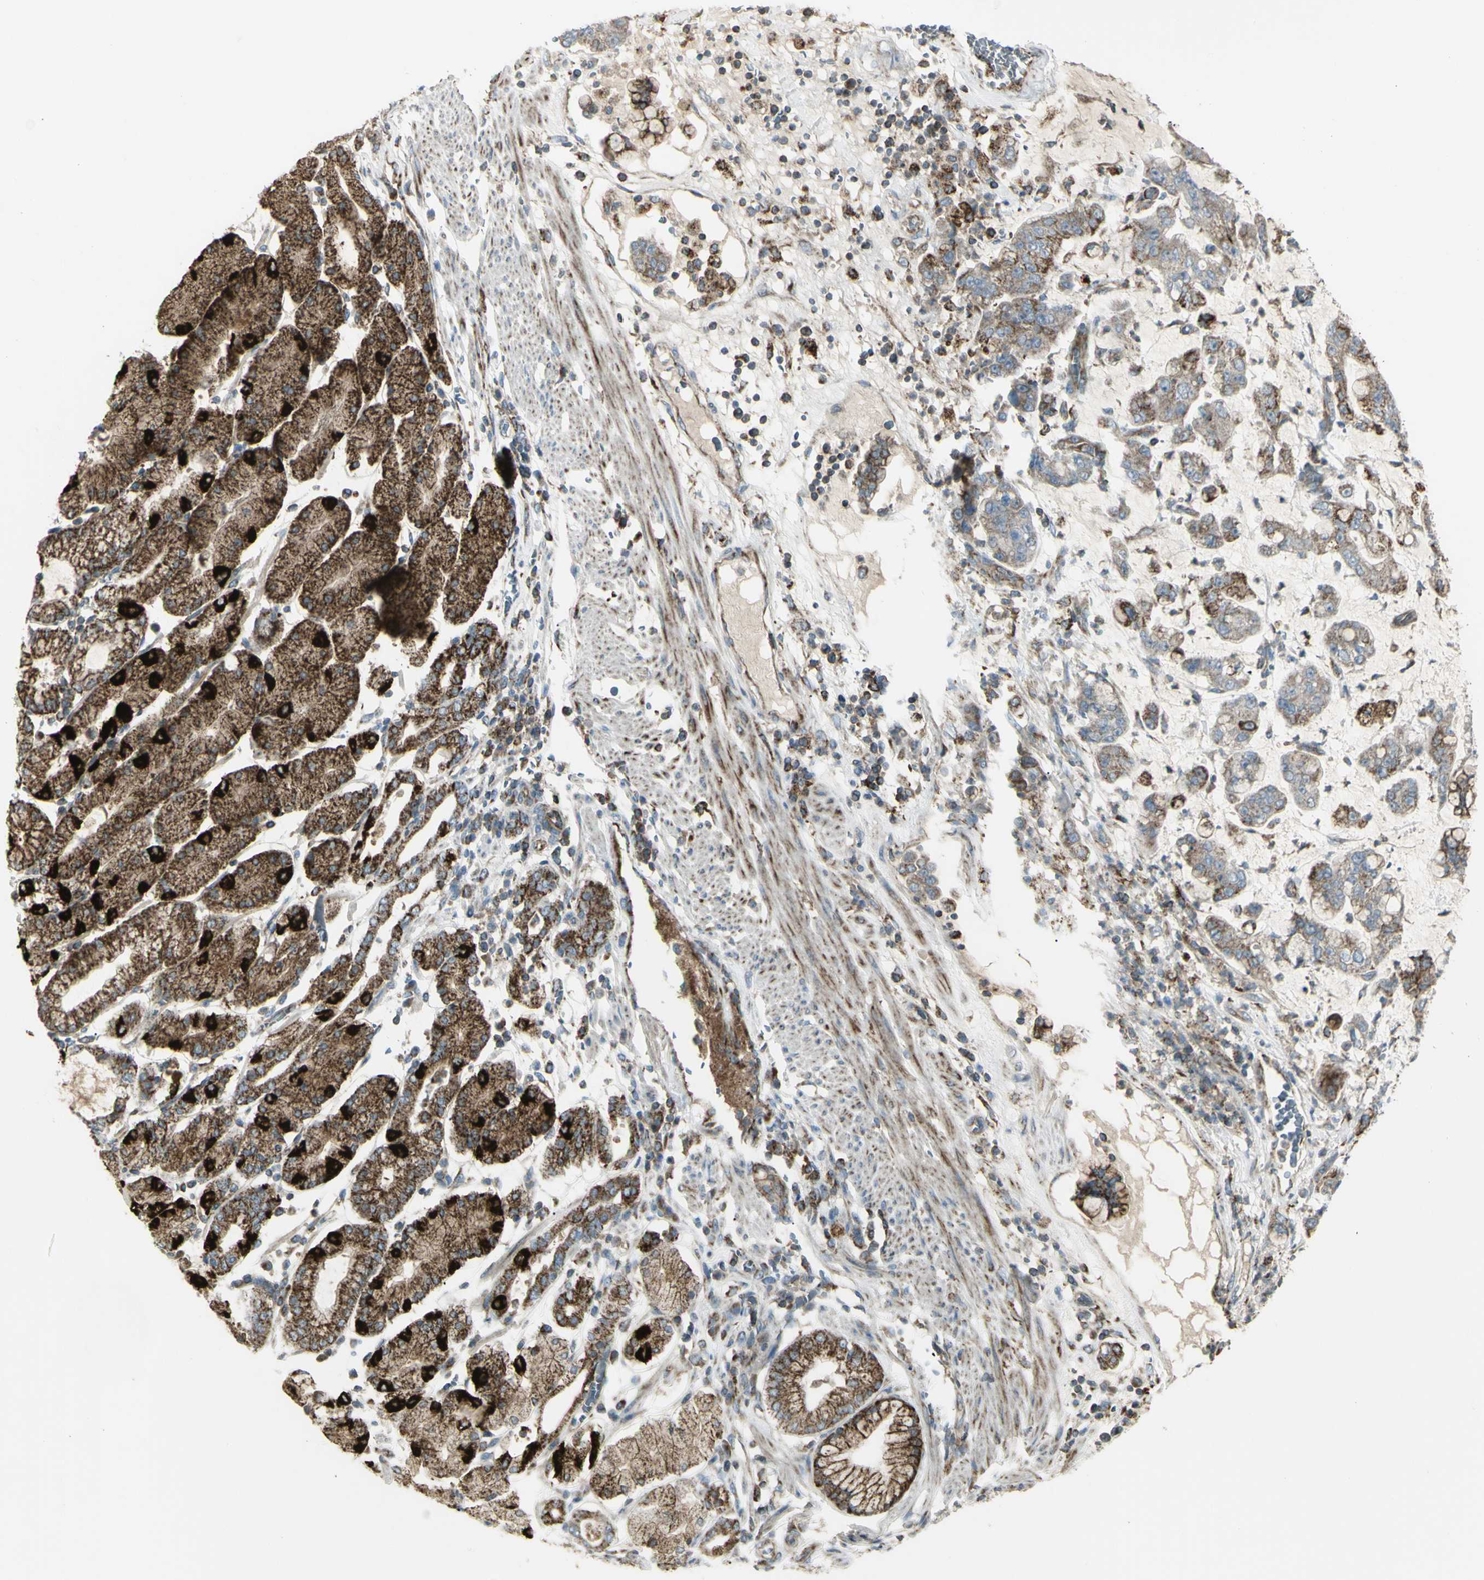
{"staining": {"intensity": "weak", "quantity": ">75%", "location": "cytoplasmic/membranous"}, "tissue": "stomach cancer", "cell_type": "Tumor cells", "image_type": "cancer", "snomed": [{"axis": "morphology", "description": "Normal tissue, NOS"}, {"axis": "morphology", "description": "Adenocarcinoma, NOS"}, {"axis": "topography", "description": "Stomach, upper"}, {"axis": "topography", "description": "Stomach"}], "caption": "Immunohistochemistry (IHC) histopathology image of neoplastic tissue: human stomach cancer stained using immunohistochemistry demonstrates low levels of weak protein expression localized specifically in the cytoplasmic/membranous of tumor cells, appearing as a cytoplasmic/membranous brown color.", "gene": "CYB5R1", "patient": {"sex": "male", "age": 76}}